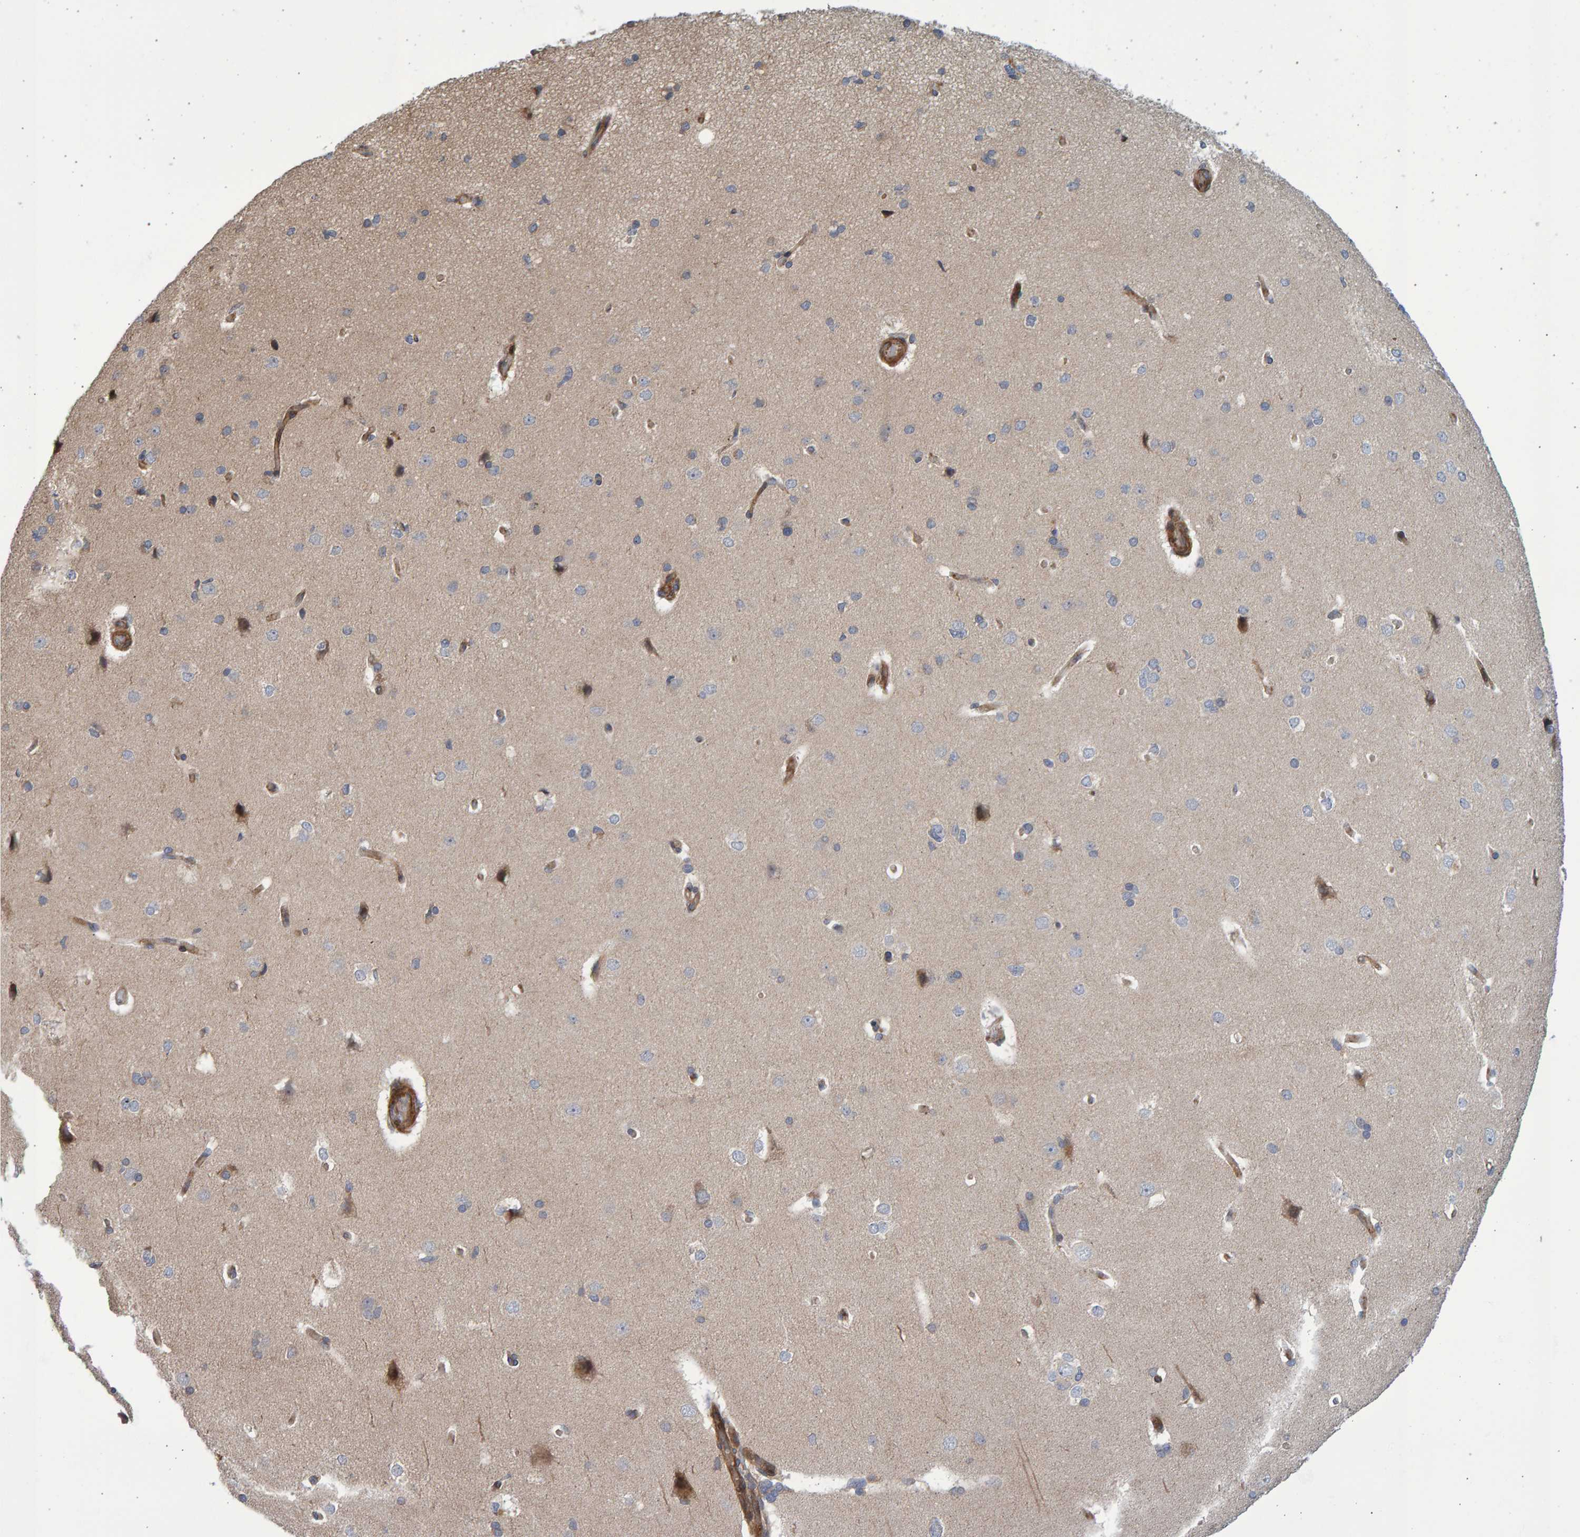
{"staining": {"intensity": "moderate", "quantity": "25%-75%", "location": "cytoplasmic/membranous"}, "tissue": "cerebral cortex", "cell_type": "Endothelial cells", "image_type": "normal", "snomed": [{"axis": "morphology", "description": "Normal tissue, NOS"}, {"axis": "topography", "description": "Cerebral cortex"}], "caption": "The image displays immunohistochemical staining of unremarkable cerebral cortex. There is moderate cytoplasmic/membranous expression is identified in approximately 25%-75% of endothelial cells.", "gene": "LRBA", "patient": {"sex": "male", "age": 62}}